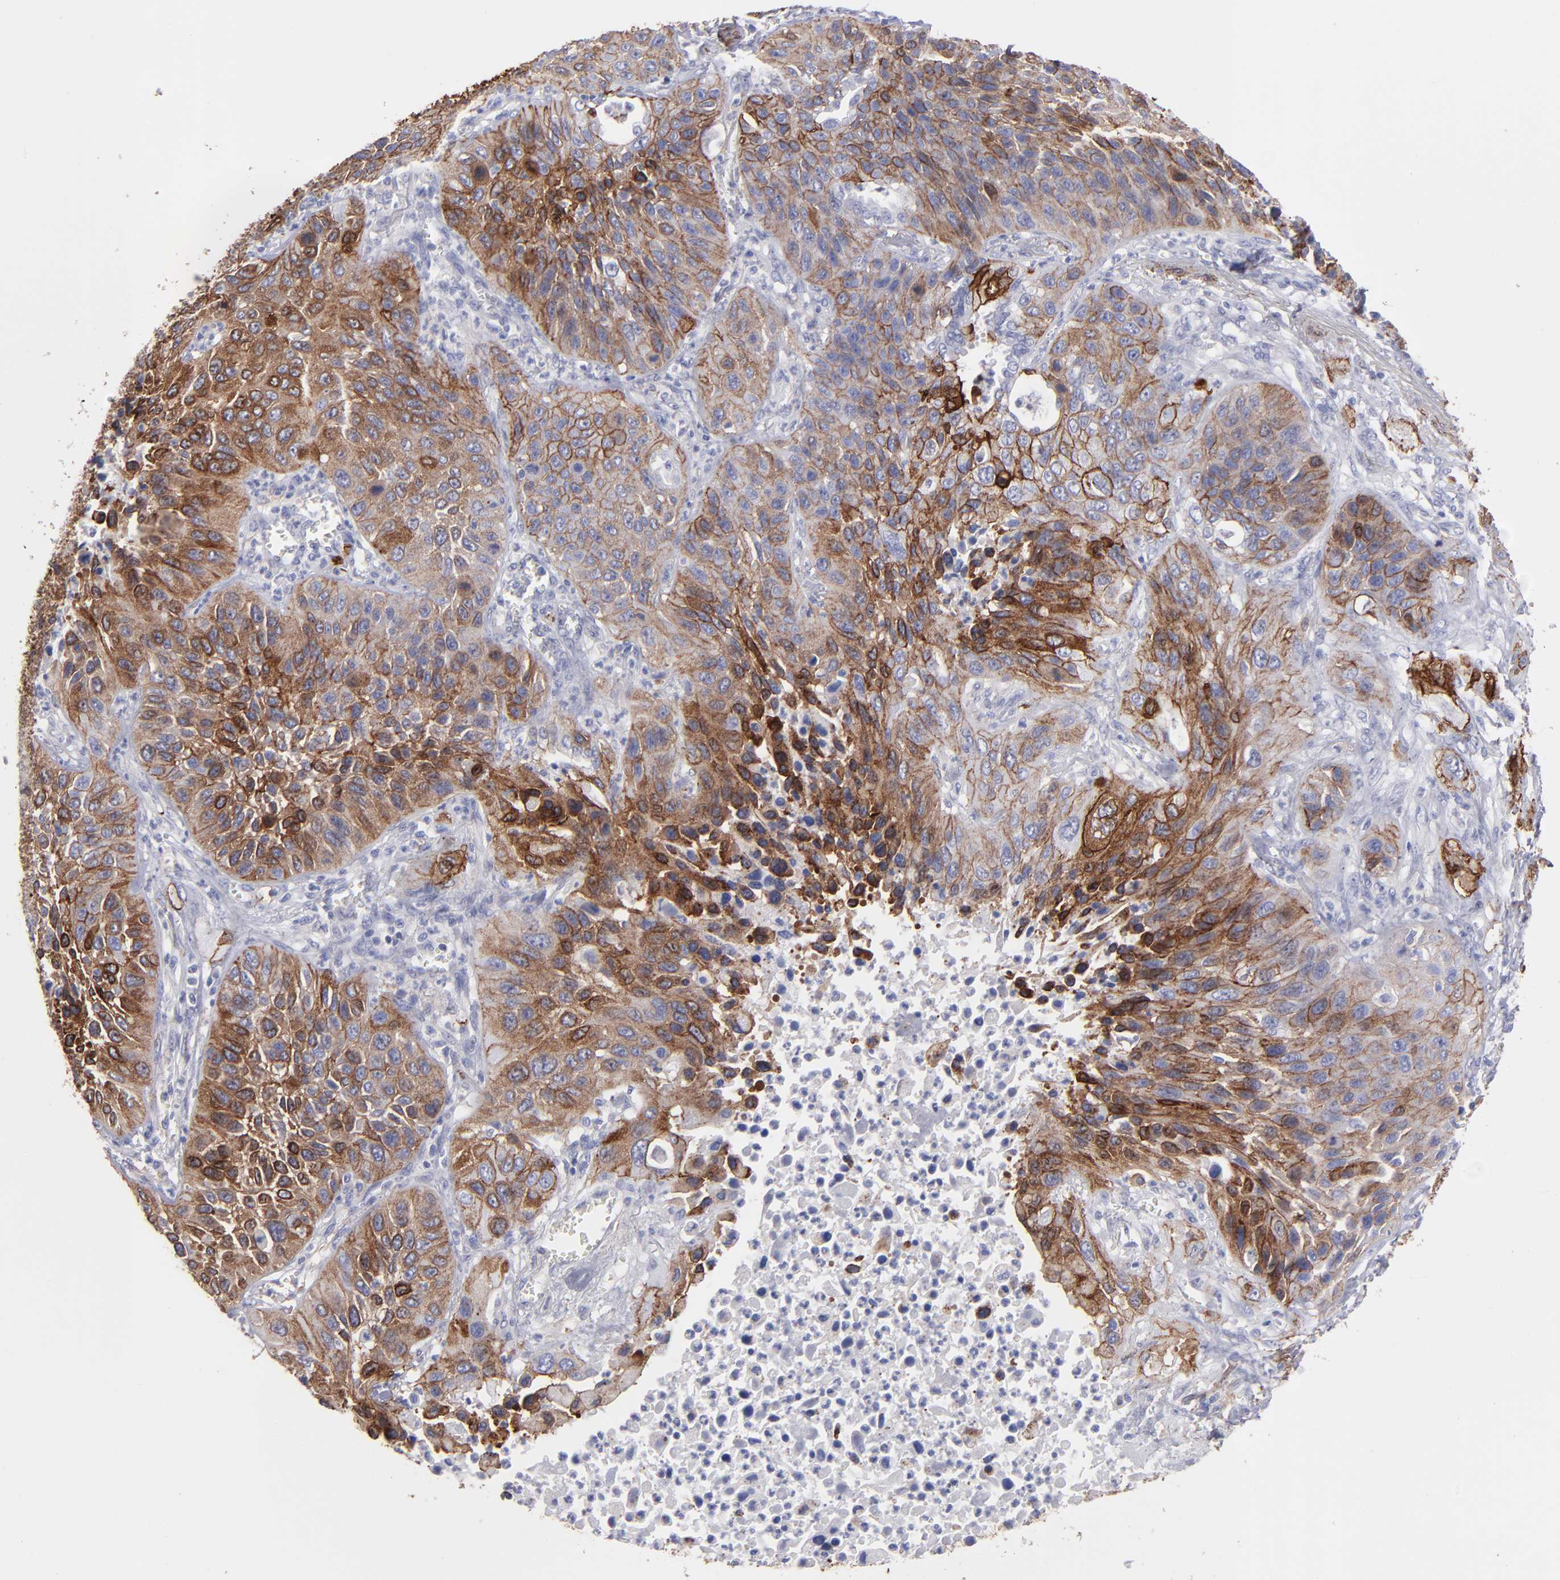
{"staining": {"intensity": "strong", "quantity": ">75%", "location": "cytoplasmic/membranous"}, "tissue": "lung cancer", "cell_type": "Tumor cells", "image_type": "cancer", "snomed": [{"axis": "morphology", "description": "Squamous cell carcinoma, NOS"}, {"axis": "topography", "description": "Lung"}], "caption": "A histopathology image showing strong cytoplasmic/membranous staining in approximately >75% of tumor cells in squamous cell carcinoma (lung), as visualized by brown immunohistochemical staining.", "gene": "AHNAK2", "patient": {"sex": "female", "age": 76}}